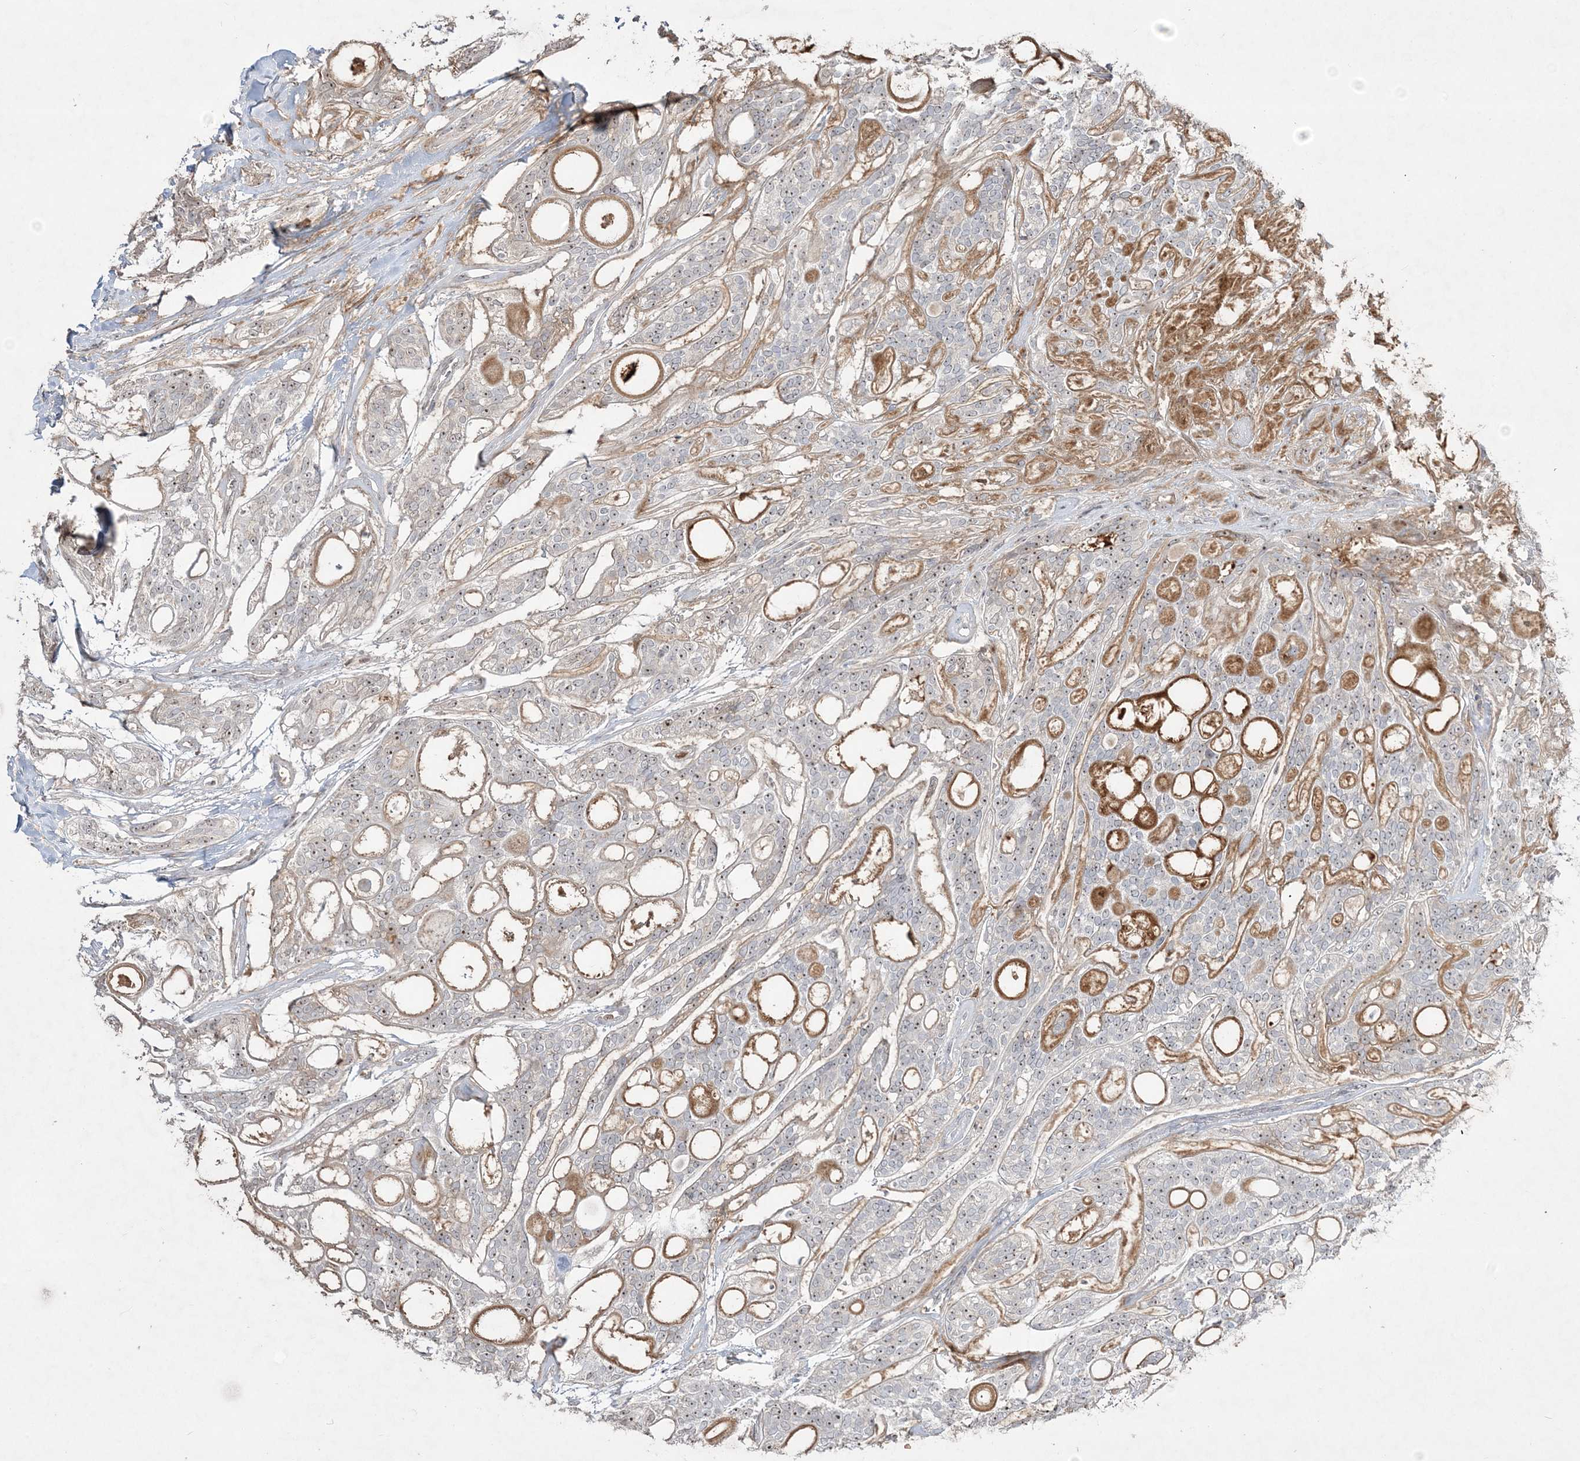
{"staining": {"intensity": "weak", "quantity": ">75%", "location": "nuclear"}, "tissue": "head and neck cancer", "cell_type": "Tumor cells", "image_type": "cancer", "snomed": [{"axis": "morphology", "description": "Adenocarcinoma, NOS"}, {"axis": "topography", "description": "Head-Neck"}], "caption": "Tumor cells exhibit low levels of weak nuclear expression in about >75% of cells in head and neck cancer.", "gene": "NOP16", "patient": {"sex": "male", "age": 66}}